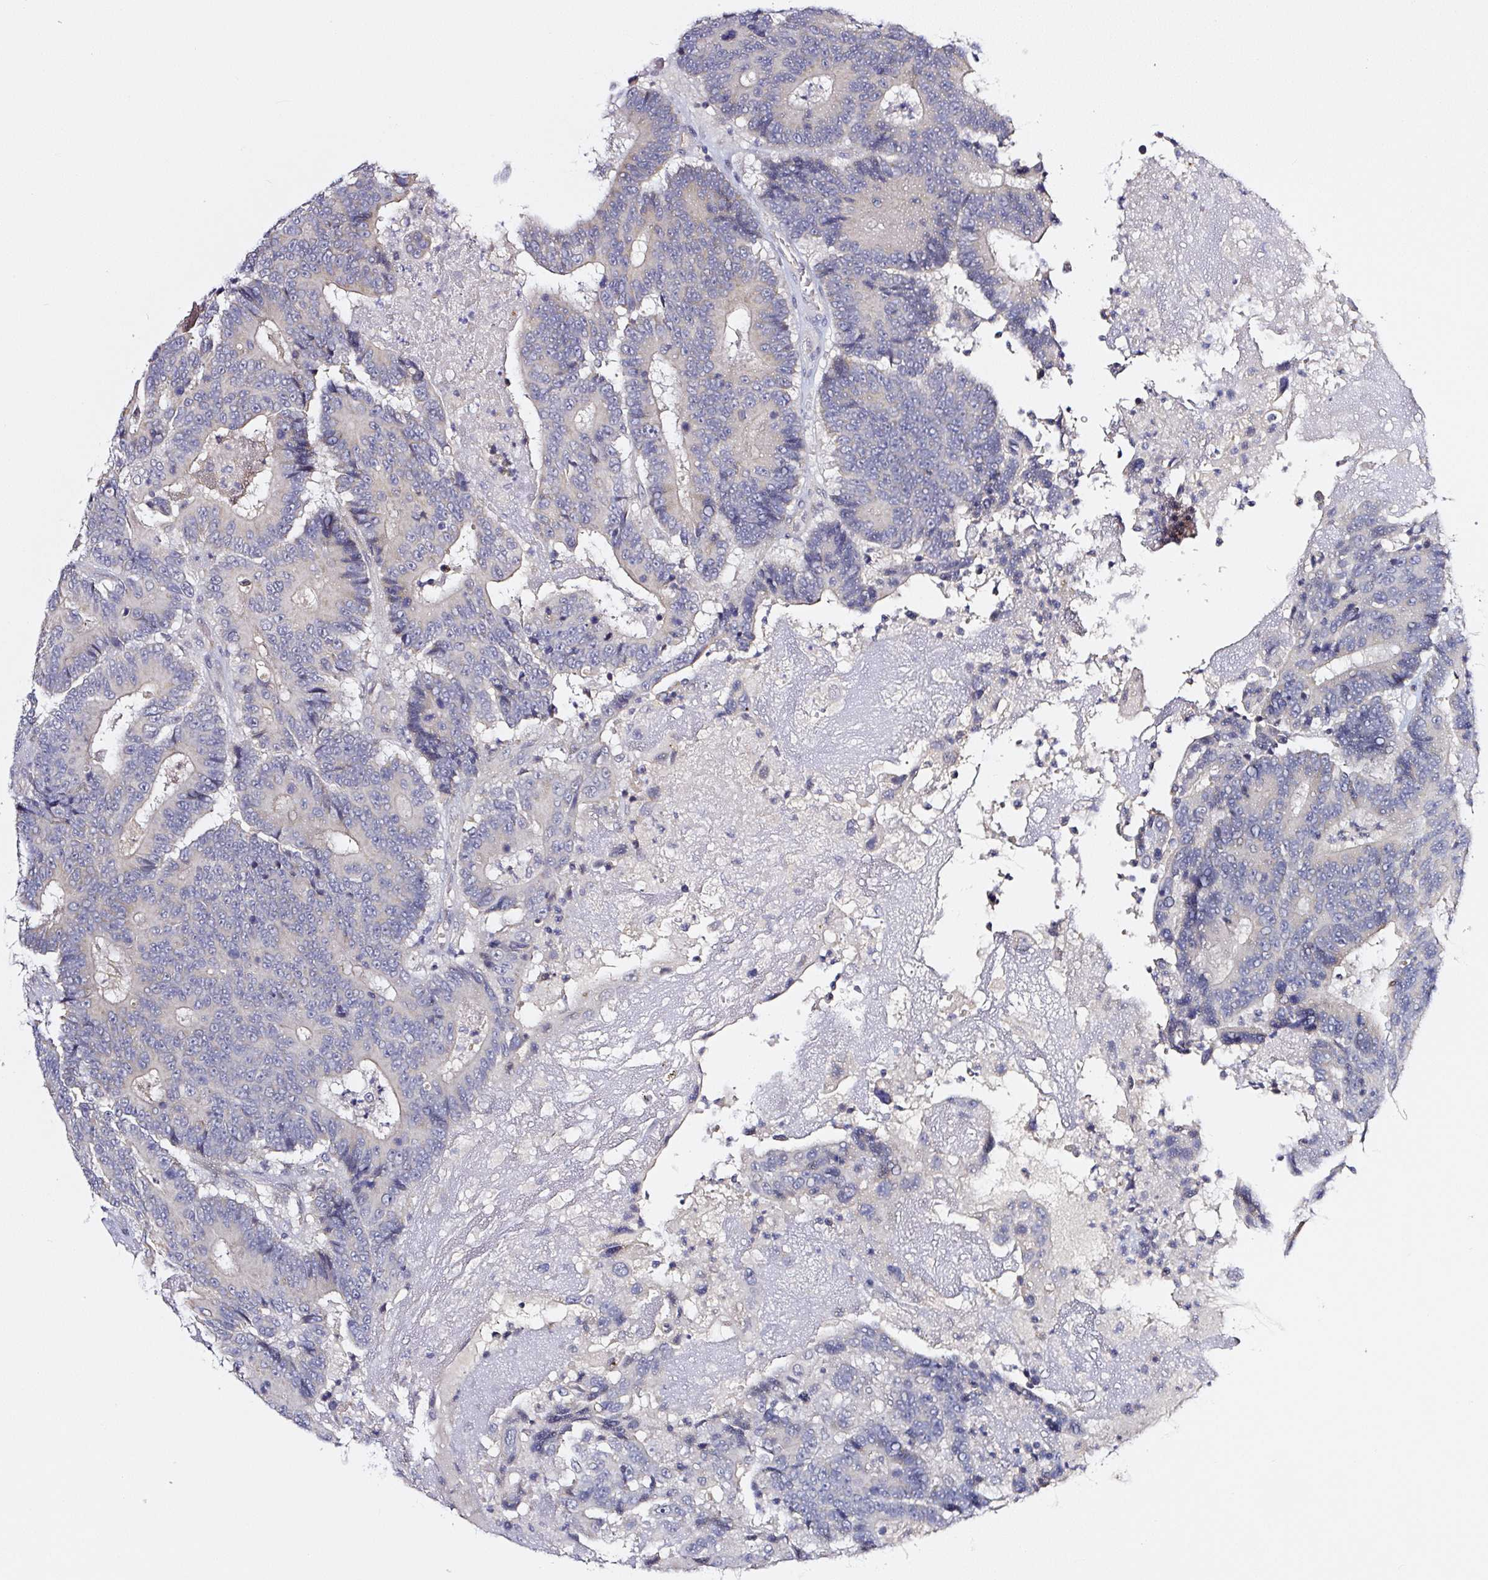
{"staining": {"intensity": "negative", "quantity": "none", "location": "none"}, "tissue": "colorectal cancer", "cell_type": "Tumor cells", "image_type": "cancer", "snomed": [{"axis": "morphology", "description": "Adenocarcinoma, NOS"}, {"axis": "topography", "description": "Colon"}], "caption": "A photomicrograph of human colorectal adenocarcinoma is negative for staining in tumor cells.", "gene": "PRKAA2", "patient": {"sex": "male", "age": 83}}